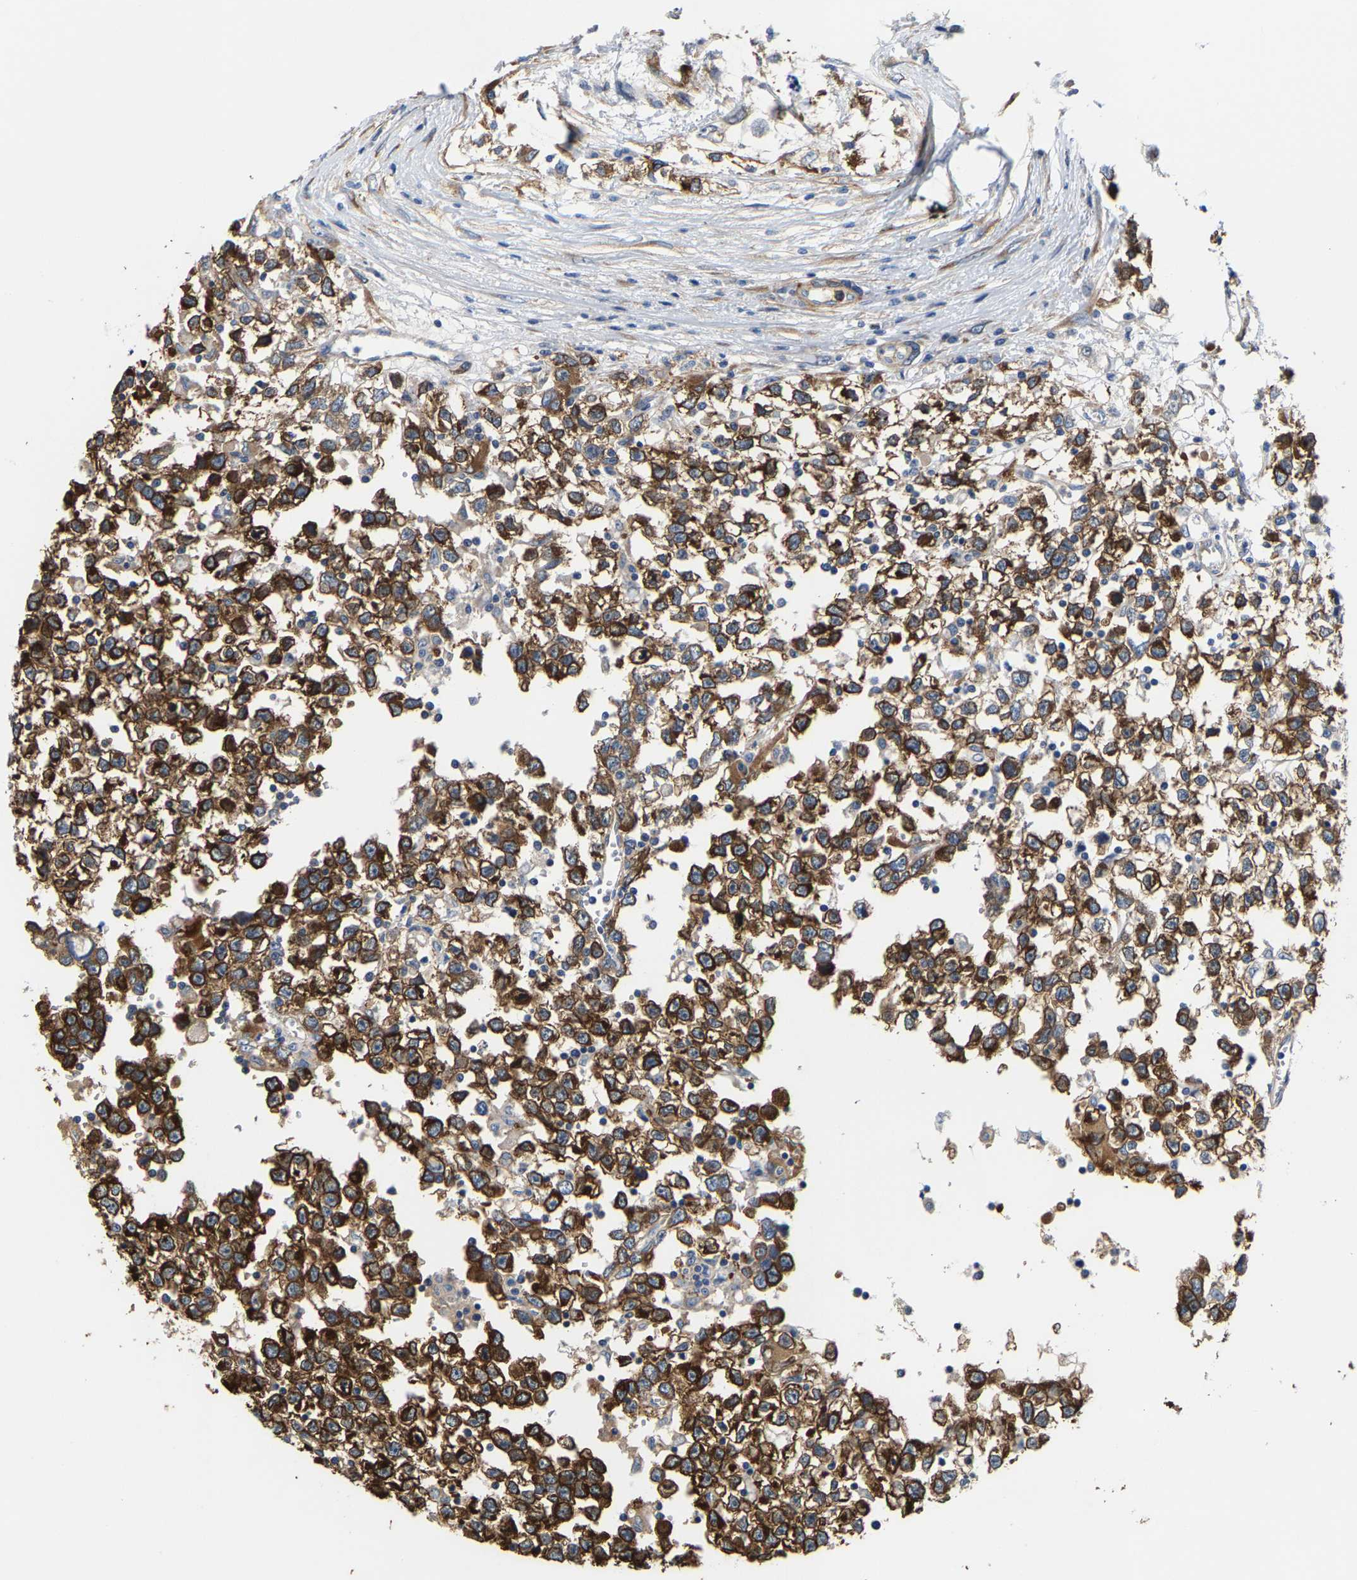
{"staining": {"intensity": "strong", "quantity": ">75%", "location": "cytoplasmic/membranous"}, "tissue": "testis cancer", "cell_type": "Tumor cells", "image_type": "cancer", "snomed": [{"axis": "morphology", "description": "Seminoma, NOS"}, {"axis": "morphology", "description": "Carcinoma, Embryonal, NOS"}, {"axis": "topography", "description": "Testis"}], "caption": "Immunohistochemistry (IHC) of human testis cancer displays high levels of strong cytoplasmic/membranous staining in approximately >75% of tumor cells.", "gene": "DSCAM", "patient": {"sex": "male", "age": 51}}